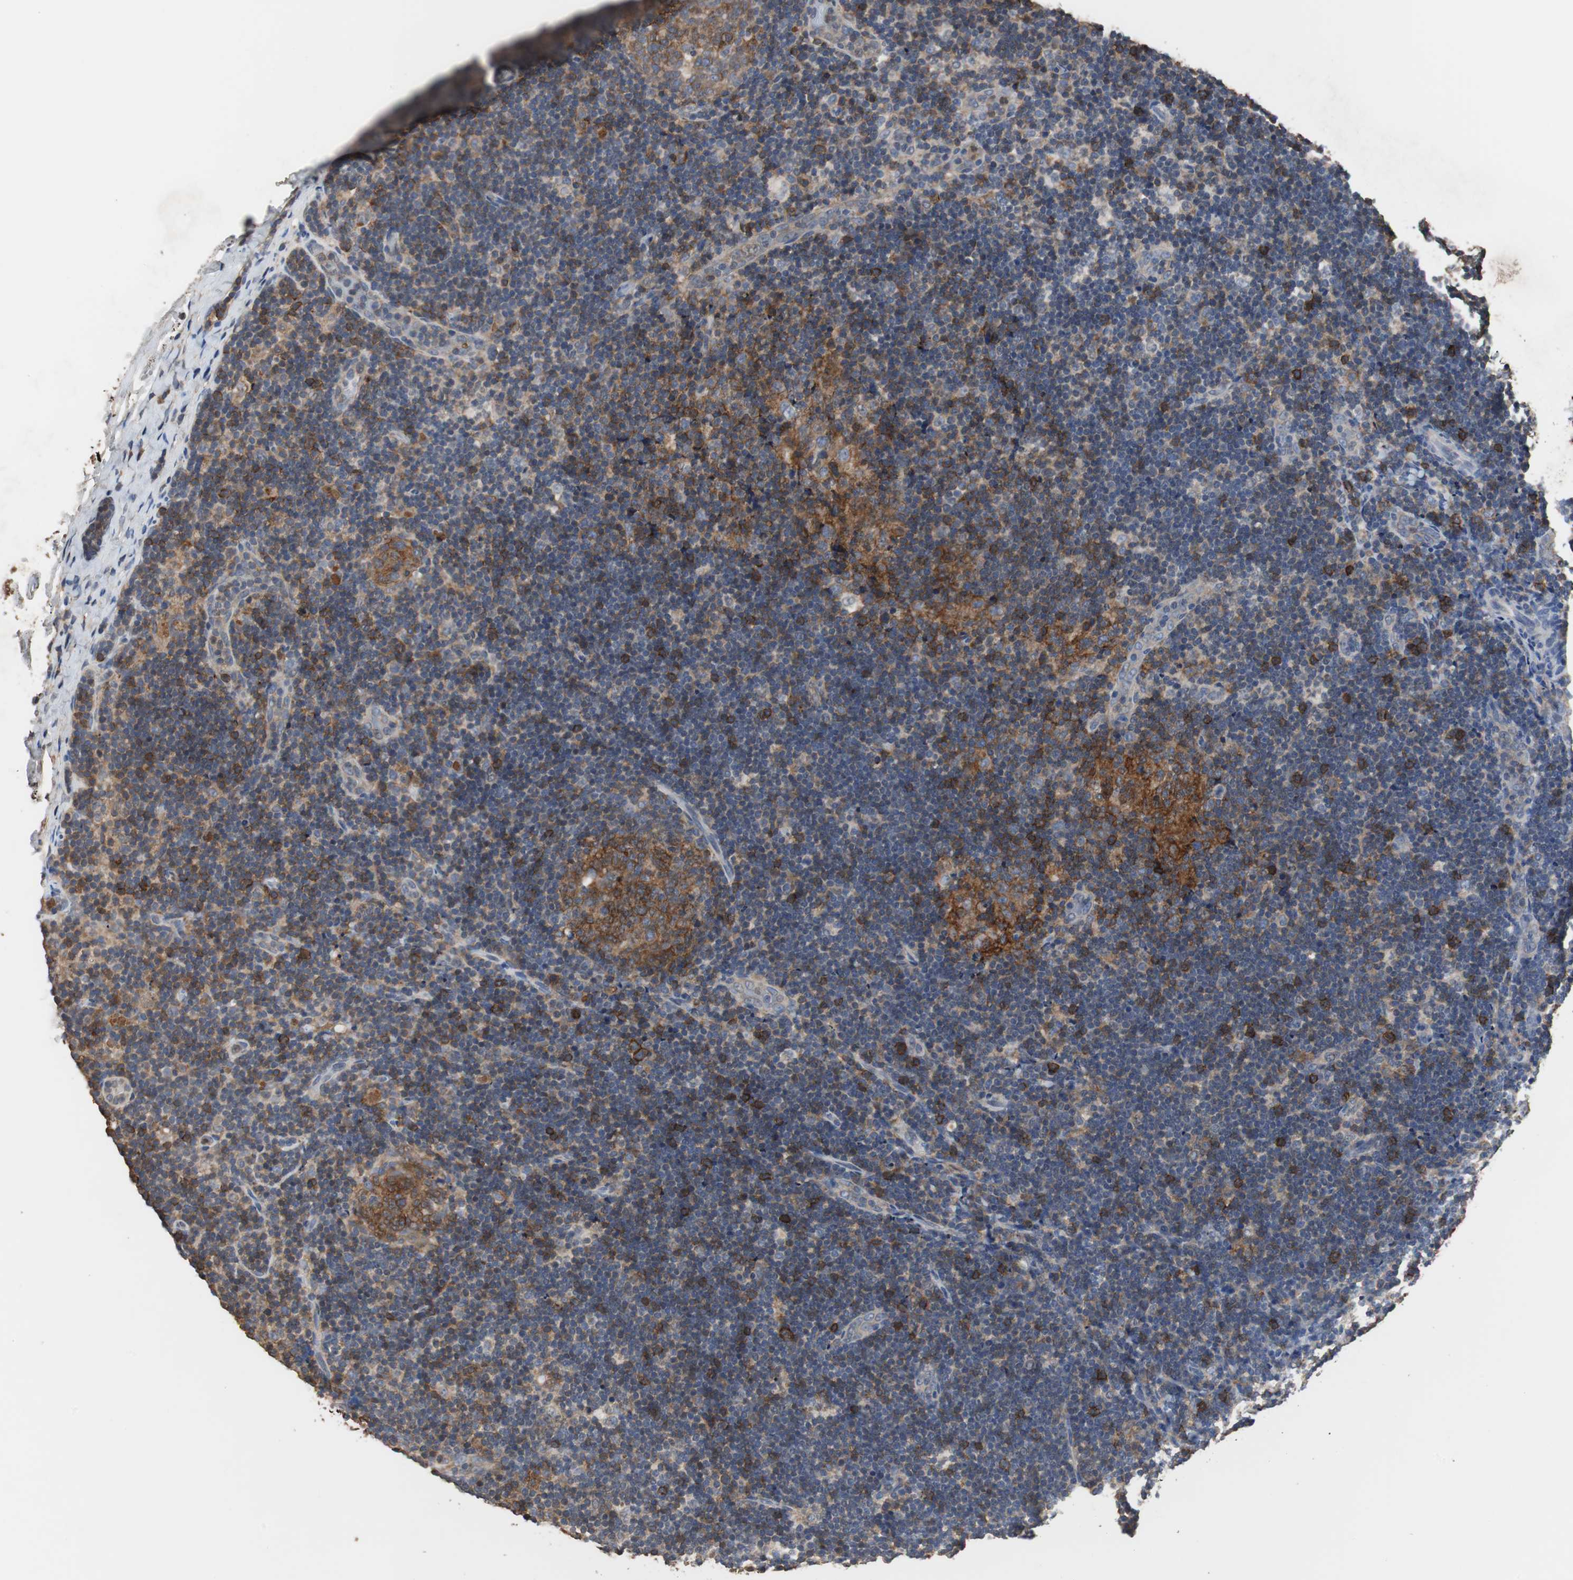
{"staining": {"intensity": "strong", "quantity": ">75%", "location": "cytoplasmic/membranous"}, "tissue": "lymph node", "cell_type": "Germinal center cells", "image_type": "normal", "snomed": [{"axis": "morphology", "description": "Normal tissue, NOS"}, {"axis": "topography", "description": "Lymph node"}], "caption": "DAB (3,3'-diaminobenzidine) immunohistochemical staining of unremarkable lymph node reveals strong cytoplasmic/membranous protein positivity in approximately >75% of germinal center cells.", "gene": "SCIMP", "patient": {"sex": "female", "age": 14}}